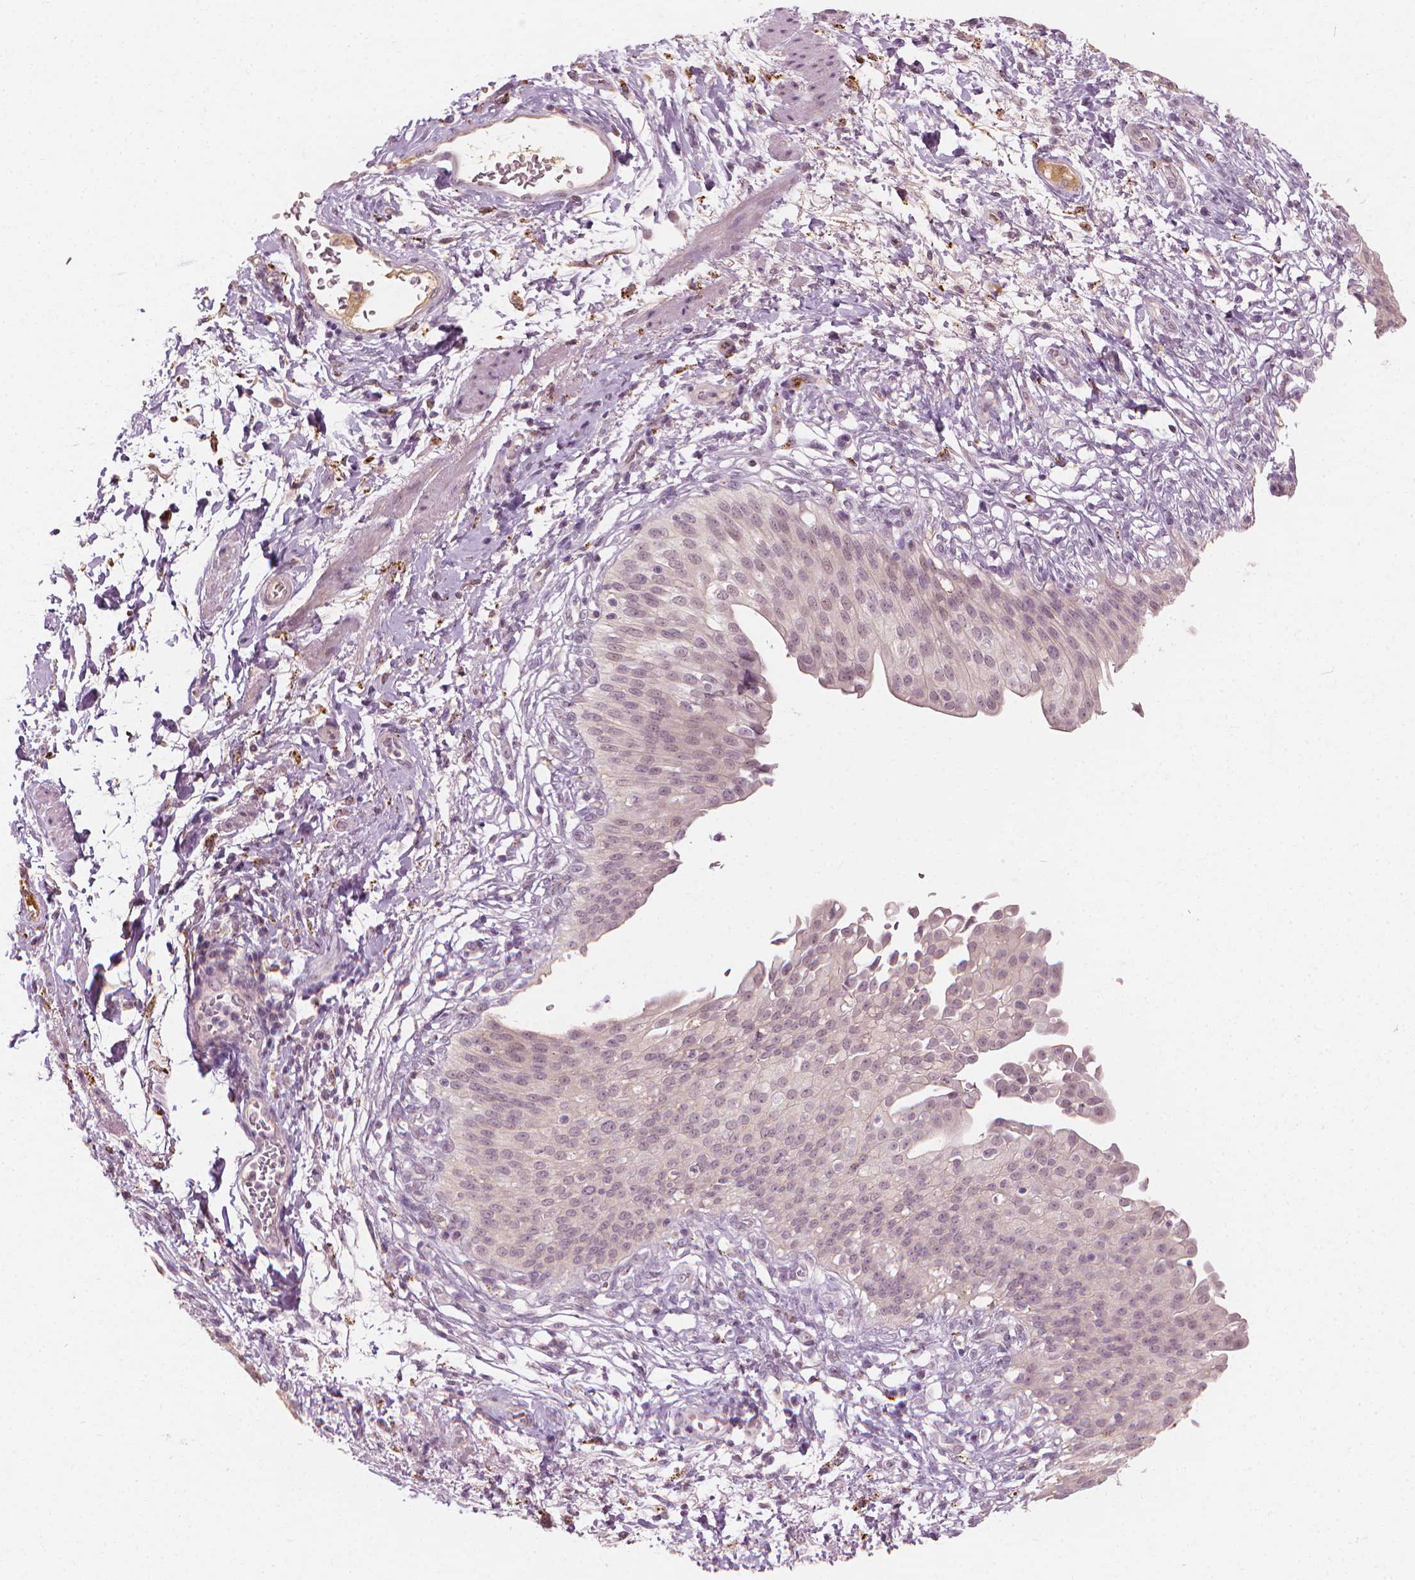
{"staining": {"intensity": "weak", "quantity": "<25%", "location": "nuclear"}, "tissue": "urinary bladder", "cell_type": "Urothelial cells", "image_type": "normal", "snomed": [{"axis": "morphology", "description": "Normal tissue, NOS"}, {"axis": "topography", "description": "Urinary bladder"}, {"axis": "topography", "description": "Peripheral nerve tissue"}], "caption": "The immunohistochemistry (IHC) micrograph has no significant staining in urothelial cells of urinary bladder. The staining was performed using DAB to visualize the protein expression in brown, while the nuclei were stained in blue with hematoxylin (Magnification: 20x).", "gene": "SAXO2", "patient": {"sex": "female", "age": 60}}